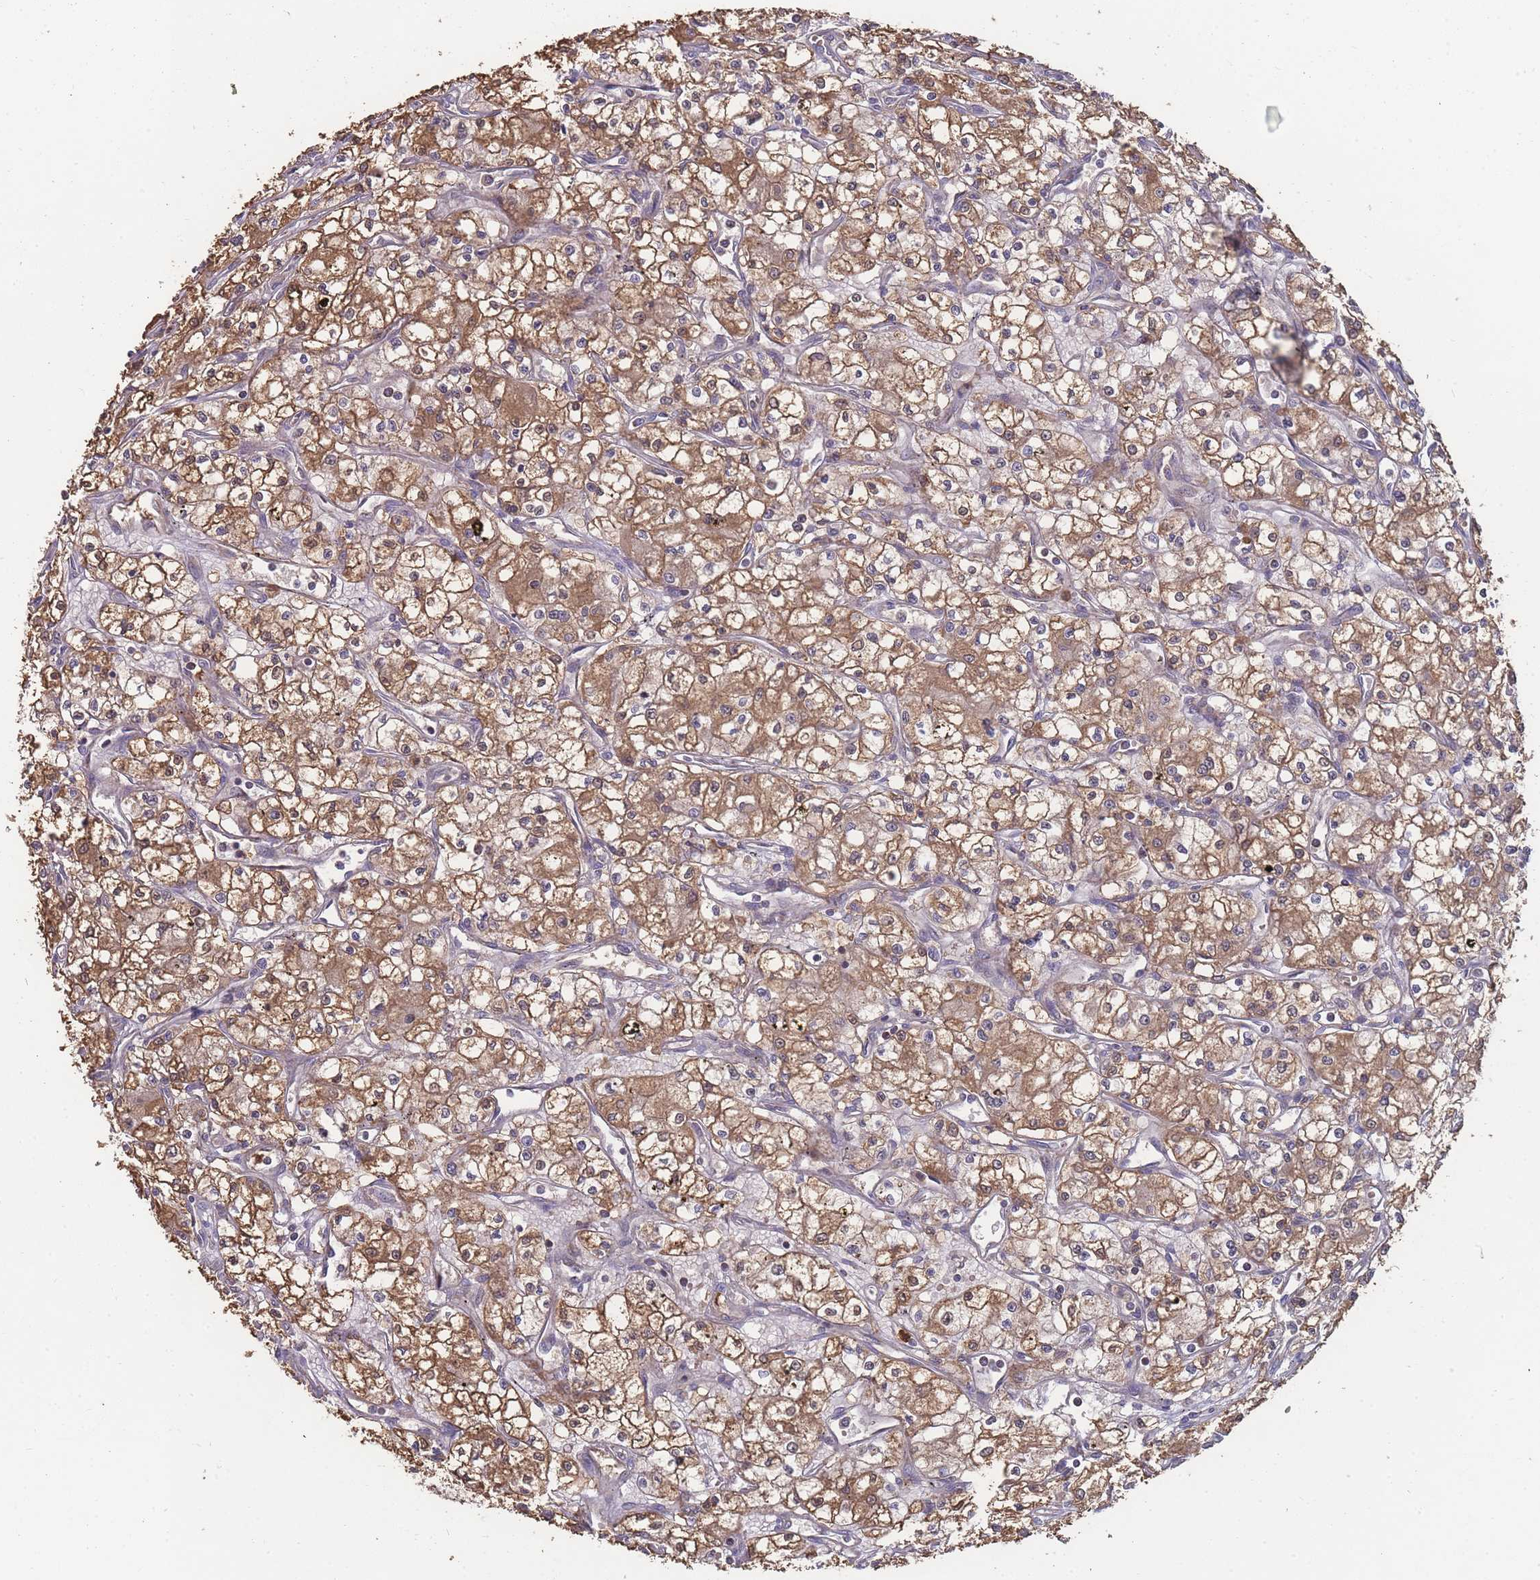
{"staining": {"intensity": "moderate", "quantity": ">75%", "location": "cytoplasmic/membranous"}, "tissue": "renal cancer", "cell_type": "Tumor cells", "image_type": "cancer", "snomed": [{"axis": "morphology", "description": "Adenocarcinoma, NOS"}, {"axis": "topography", "description": "Kidney"}], "caption": "Protein expression analysis of human renal cancer reveals moderate cytoplasmic/membranous positivity in about >75% of tumor cells. (Stains: DAB (3,3'-diaminobenzidine) in brown, nuclei in blue, Microscopy: brightfield microscopy at high magnification).", "gene": "SLC35B4", "patient": {"sex": "male", "age": 59}}